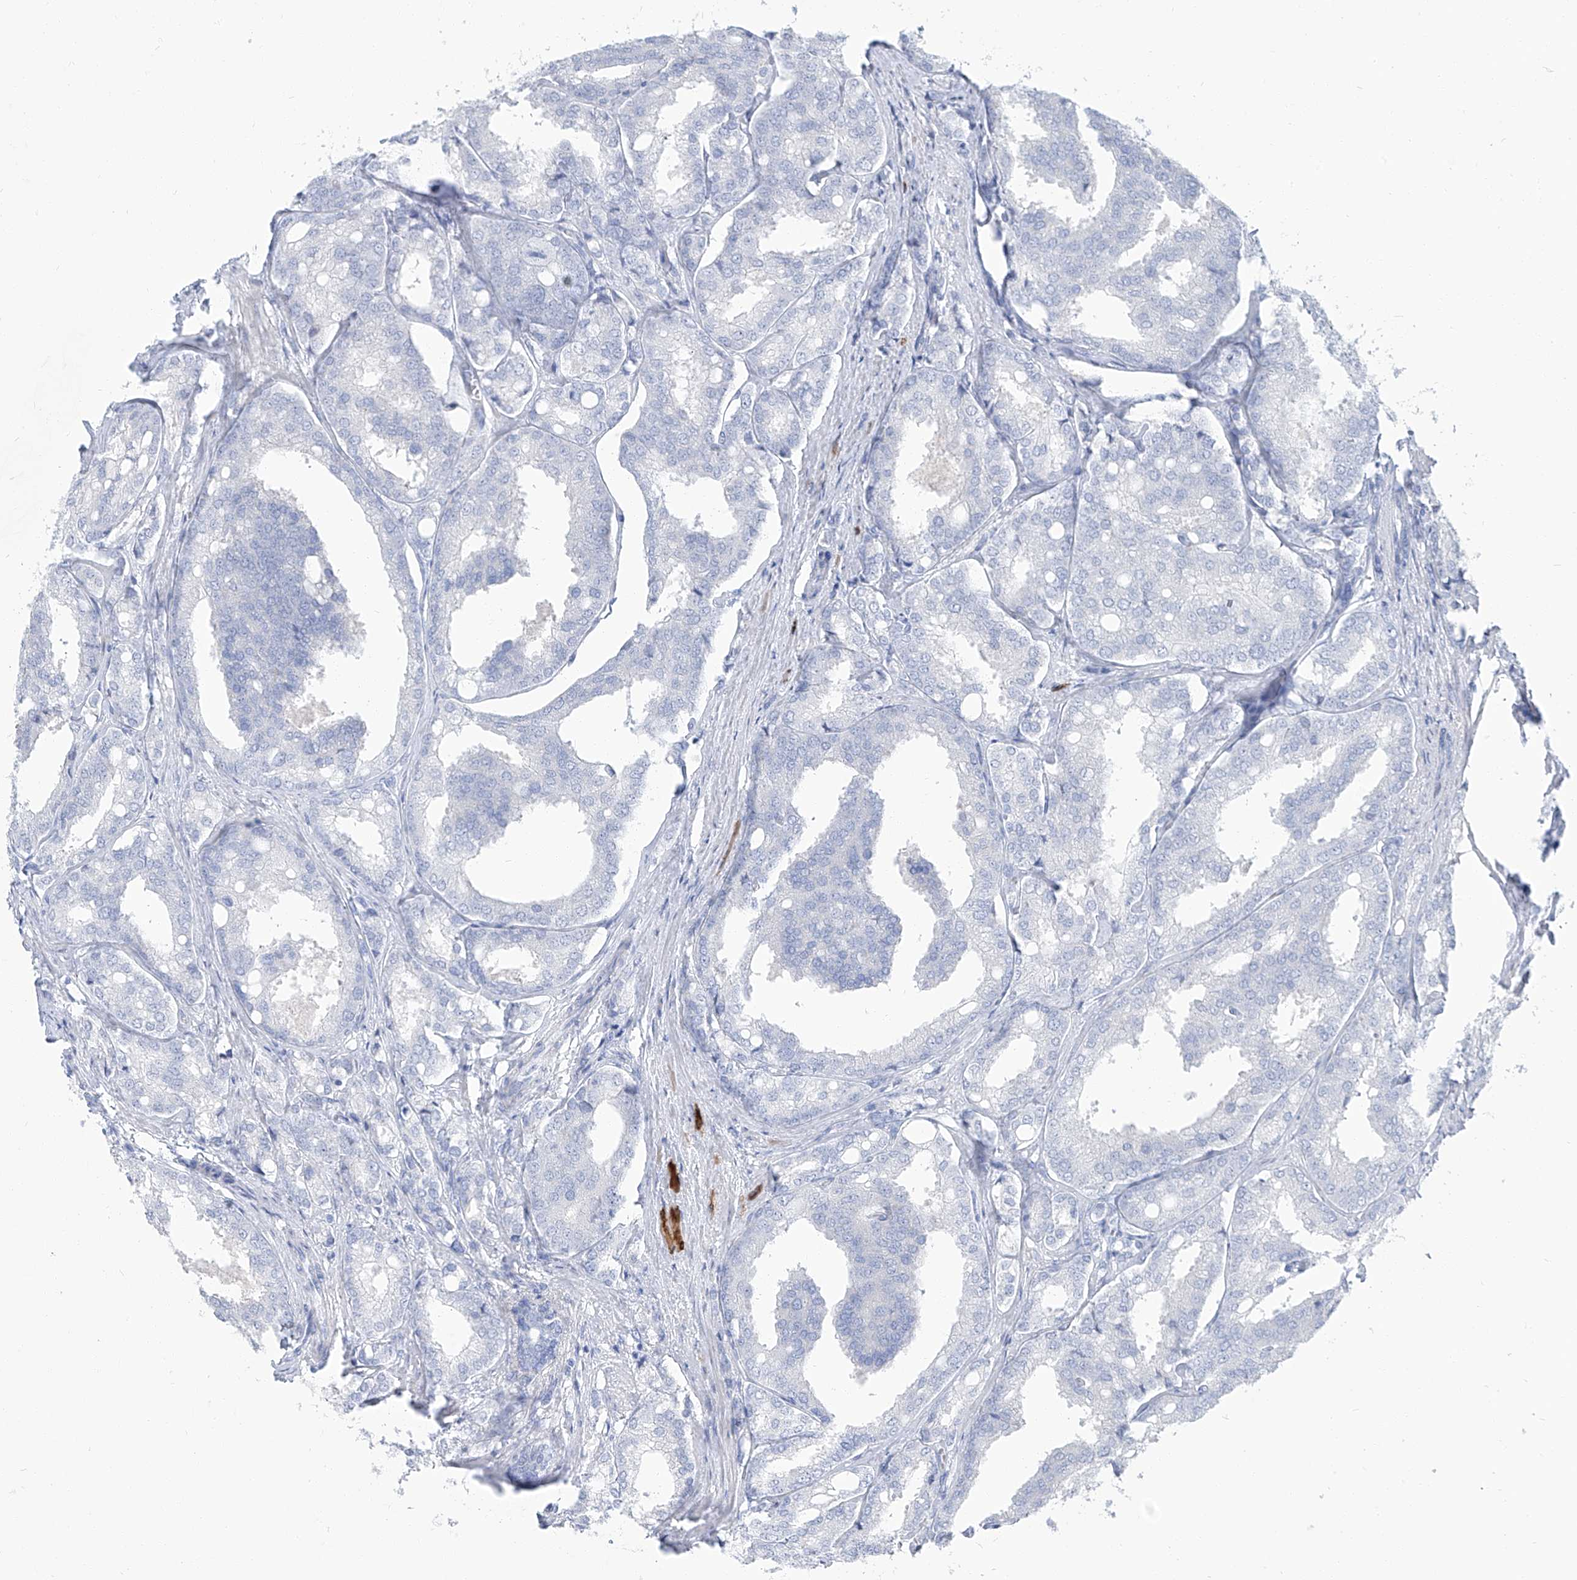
{"staining": {"intensity": "negative", "quantity": "none", "location": "none"}, "tissue": "prostate cancer", "cell_type": "Tumor cells", "image_type": "cancer", "snomed": [{"axis": "morphology", "description": "Adenocarcinoma, High grade"}, {"axis": "topography", "description": "Prostate"}], "caption": "DAB (3,3'-diaminobenzidine) immunohistochemical staining of human high-grade adenocarcinoma (prostate) demonstrates no significant staining in tumor cells.", "gene": "TXLNB", "patient": {"sex": "male", "age": 50}}